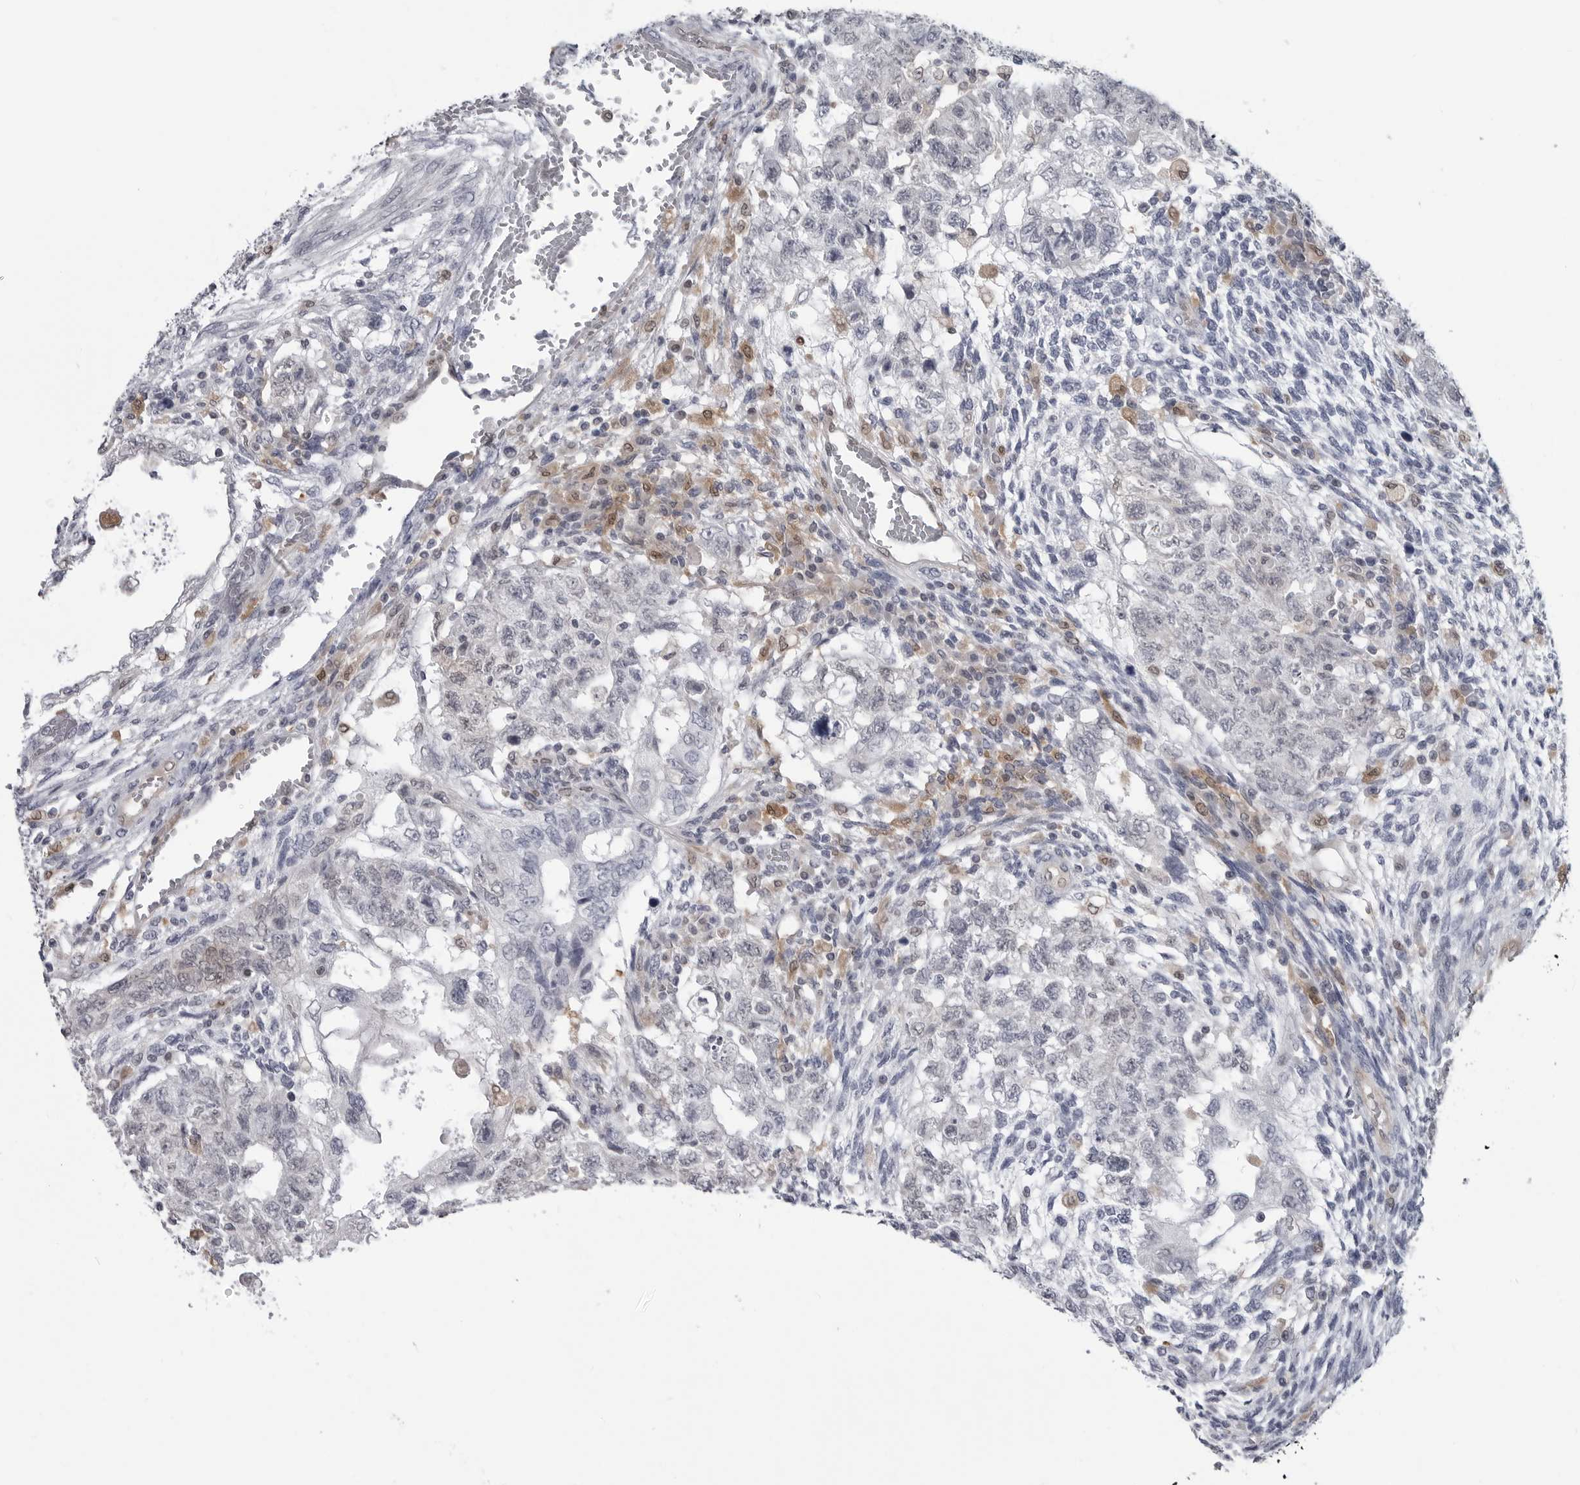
{"staining": {"intensity": "negative", "quantity": "none", "location": "none"}, "tissue": "testis cancer", "cell_type": "Tumor cells", "image_type": "cancer", "snomed": [{"axis": "morphology", "description": "Normal tissue, NOS"}, {"axis": "morphology", "description": "Carcinoma, Embryonal, NOS"}, {"axis": "topography", "description": "Testis"}], "caption": "IHC photomicrograph of embryonal carcinoma (testis) stained for a protein (brown), which shows no expression in tumor cells.", "gene": "PNPO", "patient": {"sex": "male", "age": 36}}